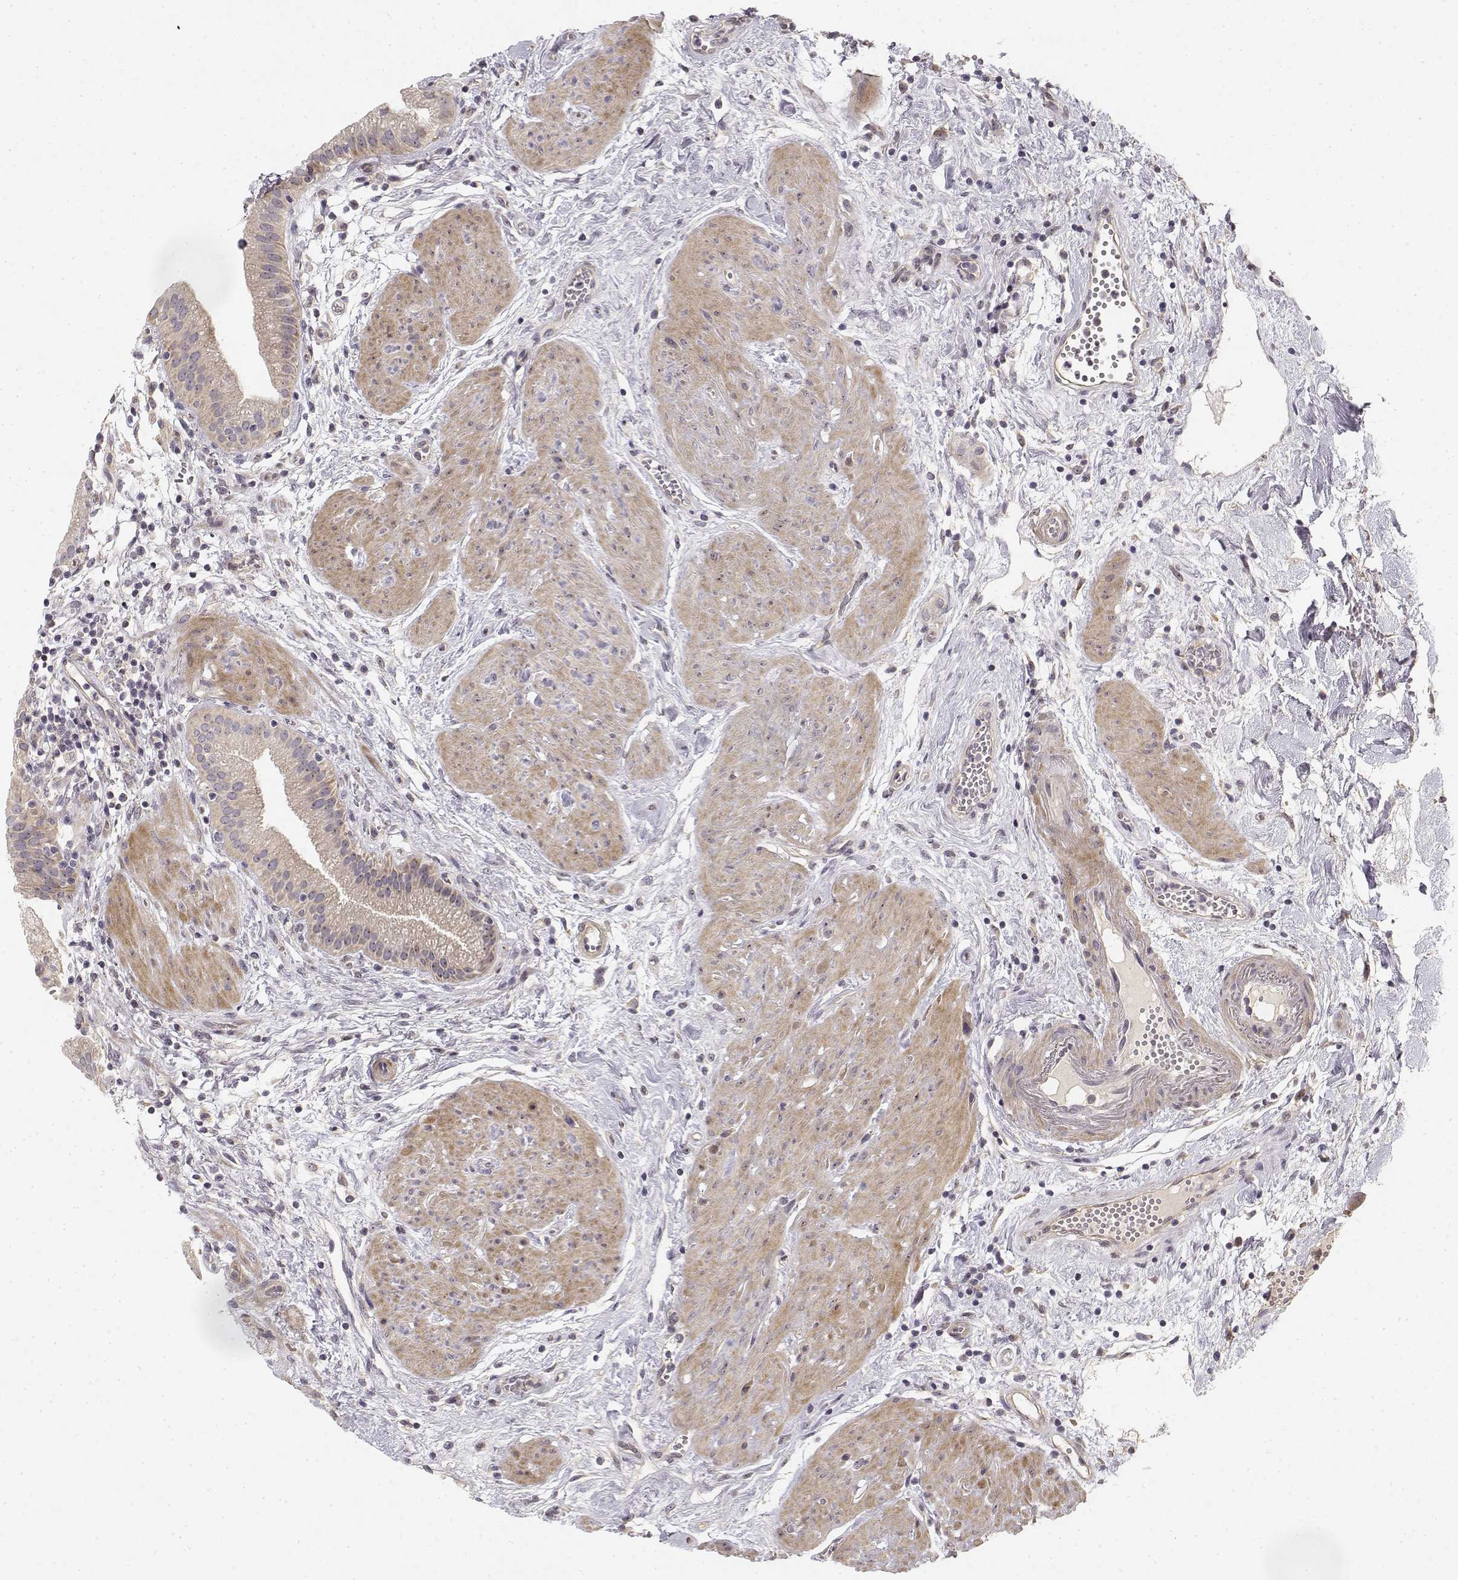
{"staining": {"intensity": "weak", "quantity": ">75%", "location": "cytoplasmic/membranous"}, "tissue": "gallbladder", "cell_type": "Glandular cells", "image_type": "normal", "snomed": [{"axis": "morphology", "description": "Normal tissue, NOS"}, {"axis": "topography", "description": "Gallbladder"}], "caption": "Protein staining reveals weak cytoplasmic/membranous expression in approximately >75% of glandular cells in unremarkable gallbladder. The protein is stained brown, and the nuclei are stained in blue (DAB (3,3'-diaminobenzidine) IHC with brightfield microscopy, high magnification).", "gene": "MED12L", "patient": {"sex": "female", "age": 65}}